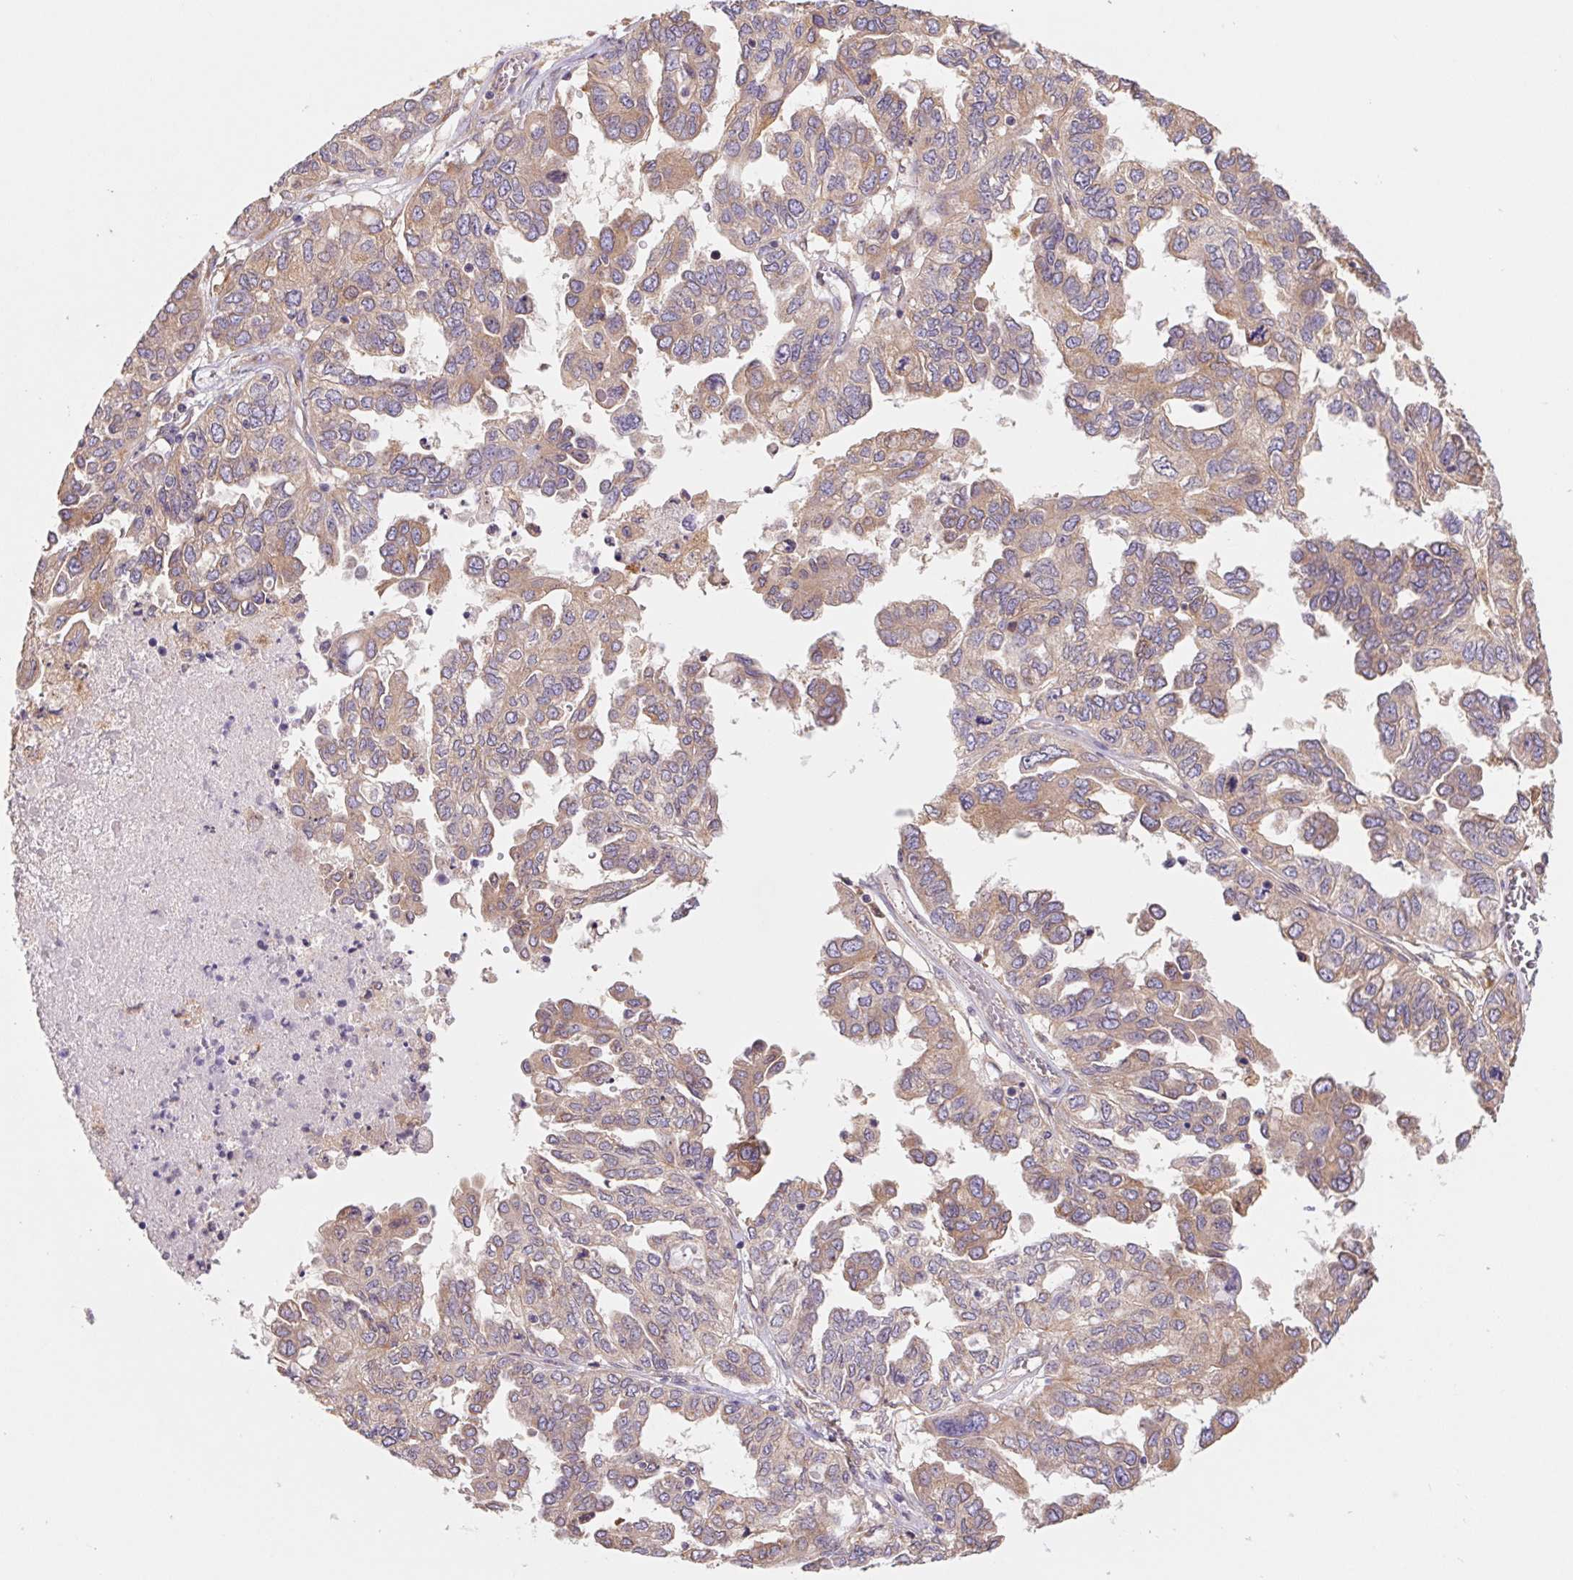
{"staining": {"intensity": "weak", "quantity": ">75%", "location": "cytoplasmic/membranous"}, "tissue": "ovarian cancer", "cell_type": "Tumor cells", "image_type": "cancer", "snomed": [{"axis": "morphology", "description": "Cystadenocarcinoma, serous, NOS"}, {"axis": "topography", "description": "Ovary"}], "caption": "Protein staining of ovarian cancer tissue demonstrates weak cytoplasmic/membranous staining in about >75% of tumor cells. Using DAB (brown) and hematoxylin (blue) stains, captured at high magnification using brightfield microscopy.", "gene": "RAB1A", "patient": {"sex": "female", "age": 53}}